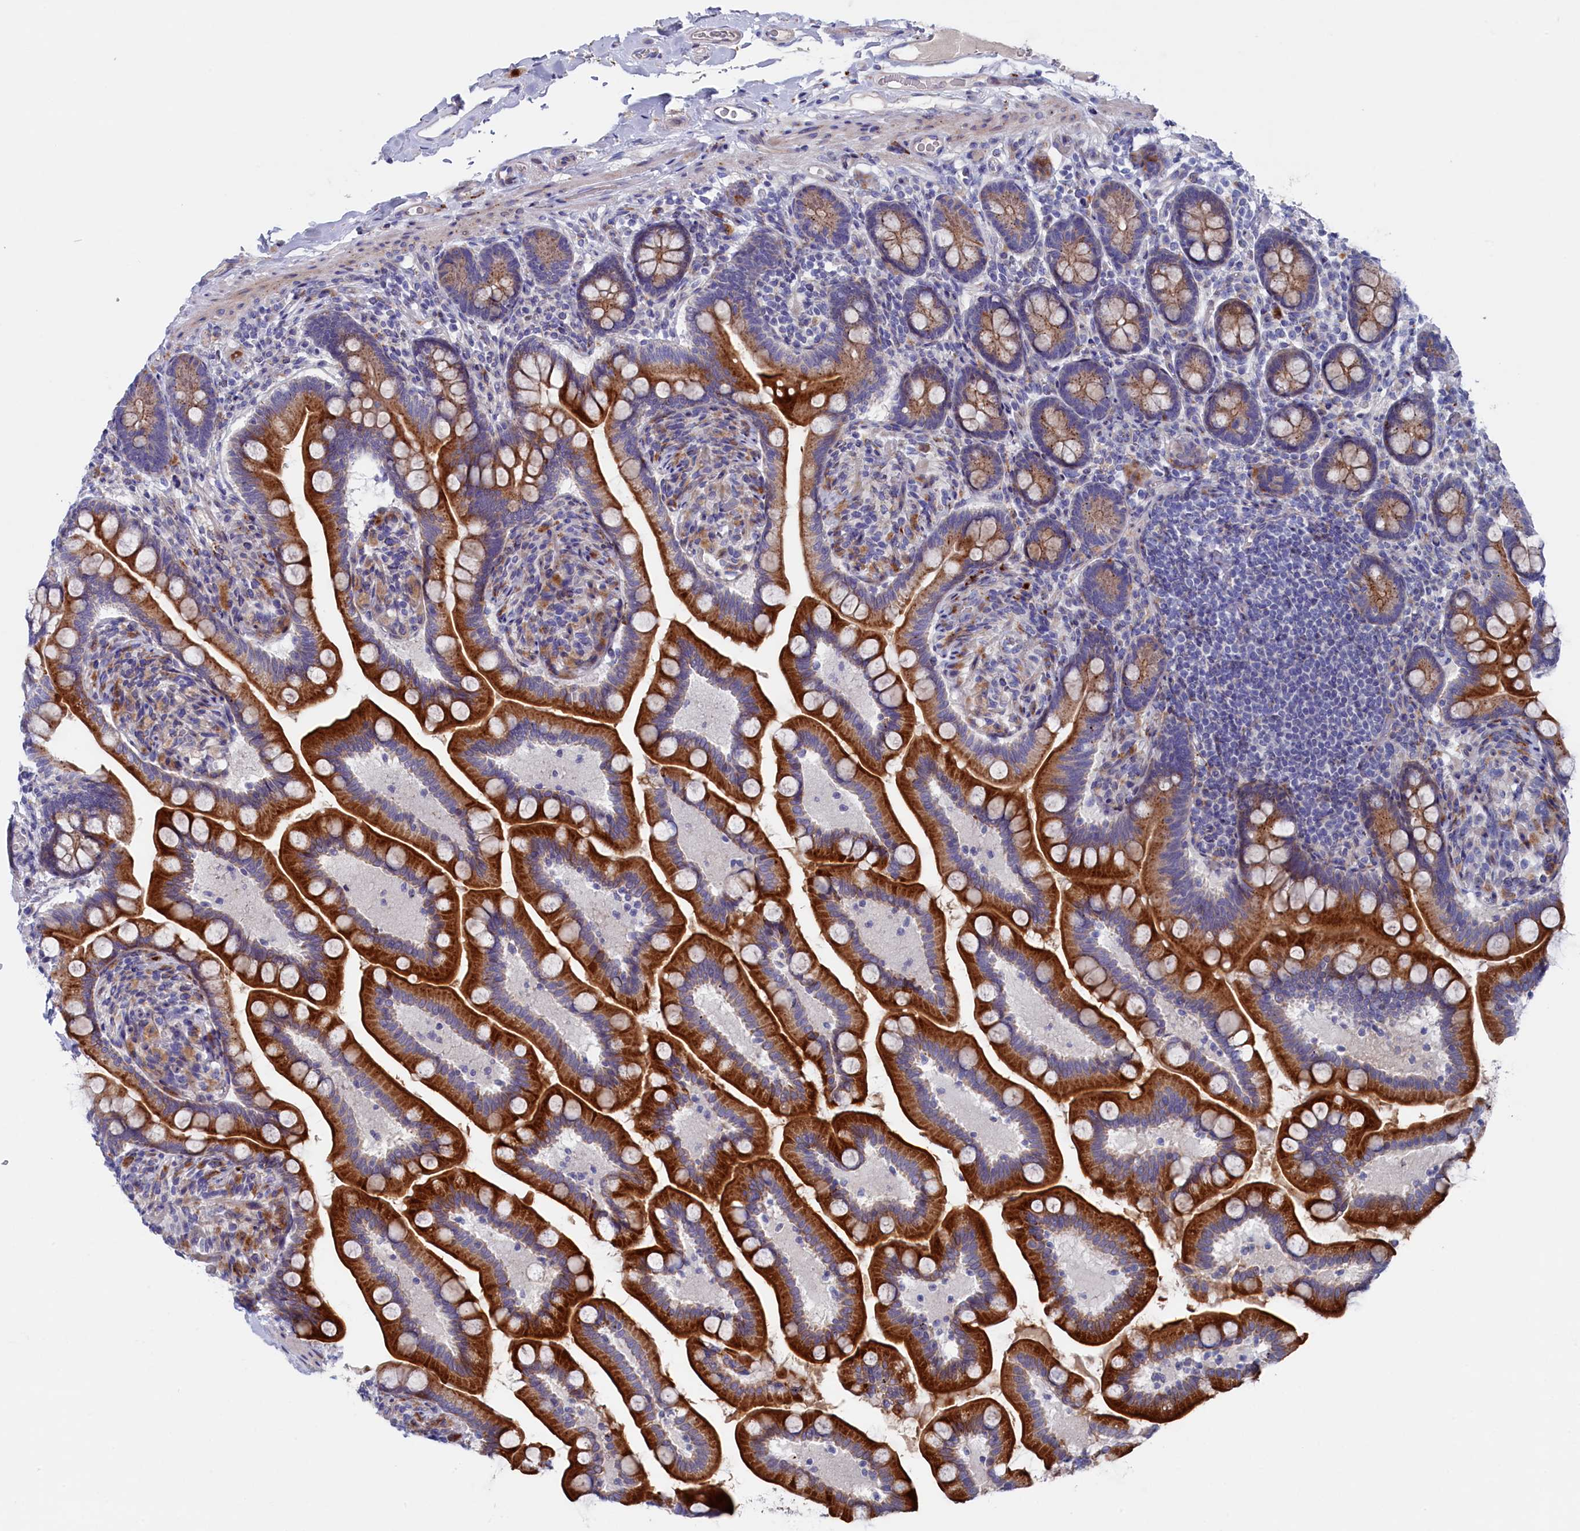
{"staining": {"intensity": "strong", "quantity": ">75%", "location": "cytoplasmic/membranous"}, "tissue": "small intestine", "cell_type": "Glandular cells", "image_type": "normal", "snomed": [{"axis": "morphology", "description": "Normal tissue, NOS"}, {"axis": "topography", "description": "Small intestine"}], "caption": "A micrograph of human small intestine stained for a protein displays strong cytoplasmic/membranous brown staining in glandular cells.", "gene": "NUDT7", "patient": {"sex": "female", "age": 64}}